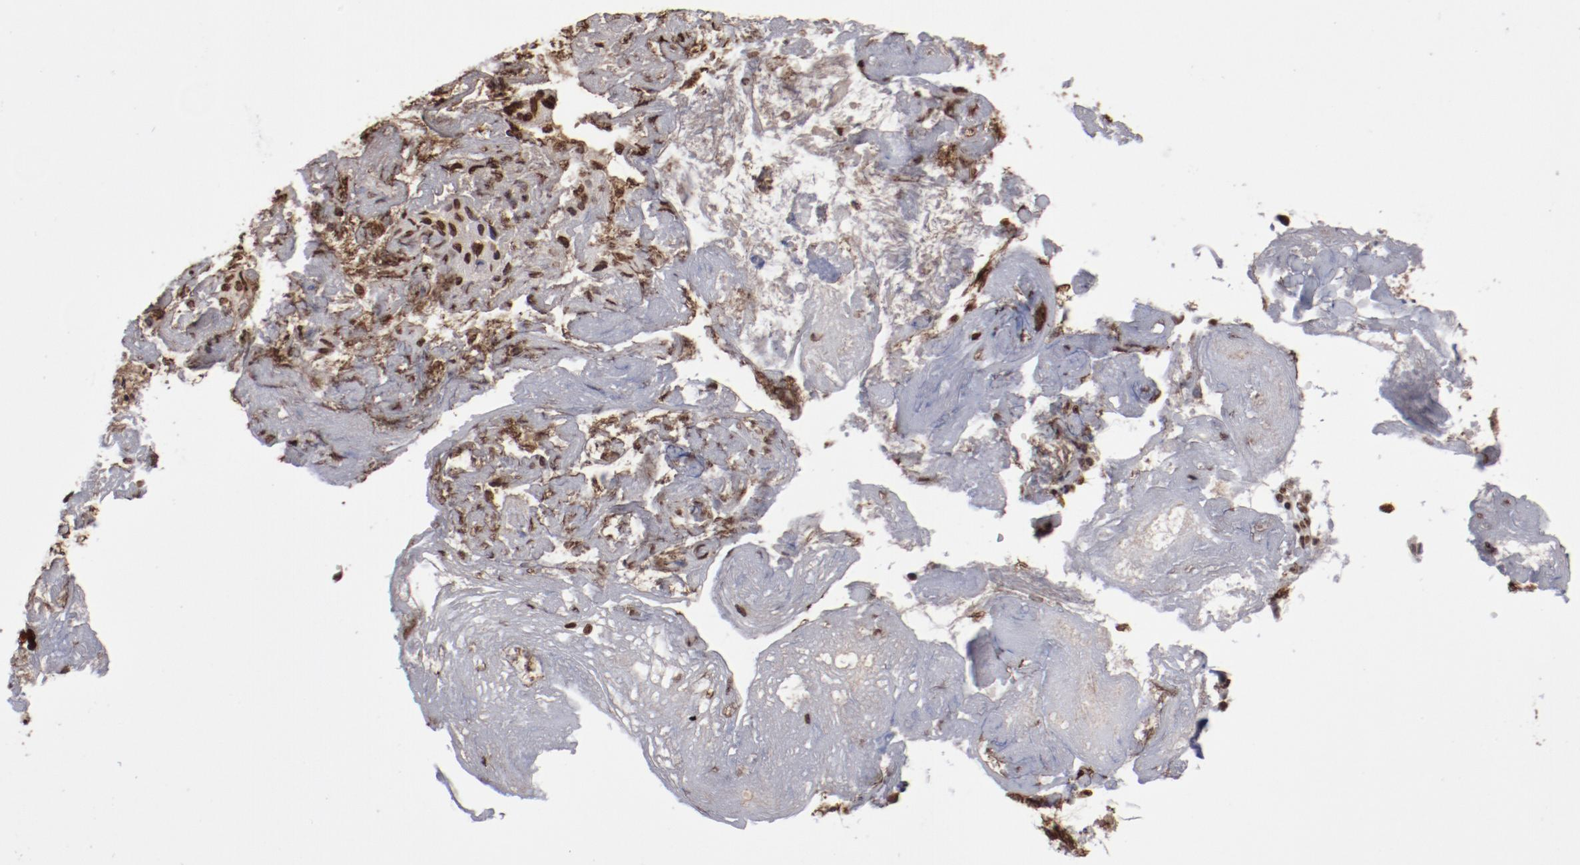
{"staining": {"intensity": "moderate", "quantity": ">75%", "location": "nuclear"}, "tissue": "ovarian cancer", "cell_type": "Tumor cells", "image_type": "cancer", "snomed": [{"axis": "morphology", "description": "Carcinoma, endometroid"}, {"axis": "topography", "description": "Ovary"}], "caption": "DAB (3,3'-diaminobenzidine) immunohistochemical staining of human endometroid carcinoma (ovarian) displays moderate nuclear protein positivity in approximately >75% of tumor cells.", "gene": "AKT1", "patient": {"sex": "female", "age": 42}}